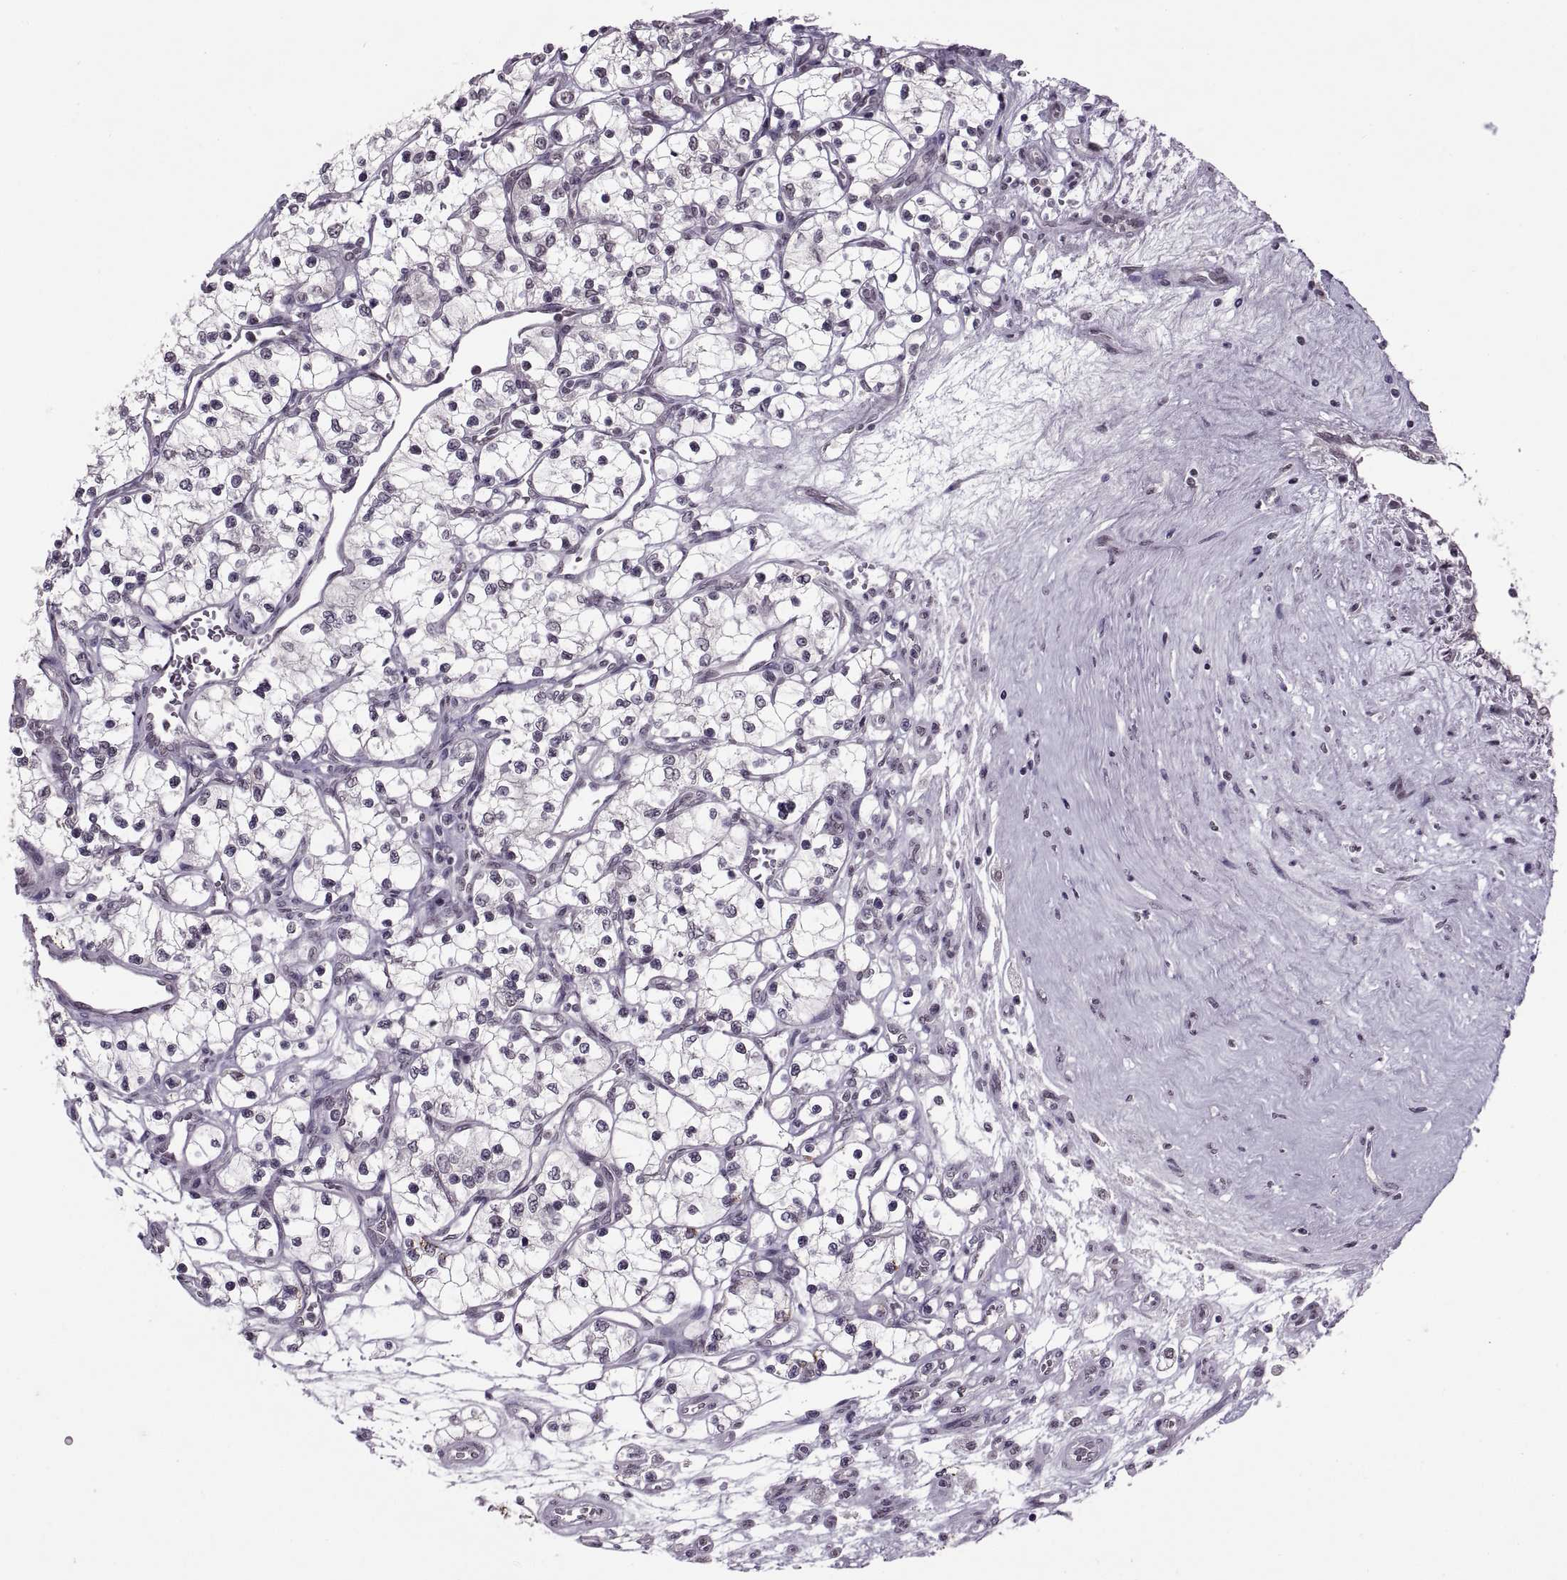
{"staining": {"intensity": "negative", "quantity": "none", "location": "none"}, "tissue": "renal cancer", "cell_type": "Tumor cells", "image_type": "cancer", "snomed": [{"axis": "morphology", "description": "Adenocarcinoma, NOS"}, {"axis": "topography", "description": "Kidney"}], "caption": "Tumor cells show no significant staining in adenocarcinoma (renal).", "gene": "OTP", "patient": {"sex": "female", "age": 69}}